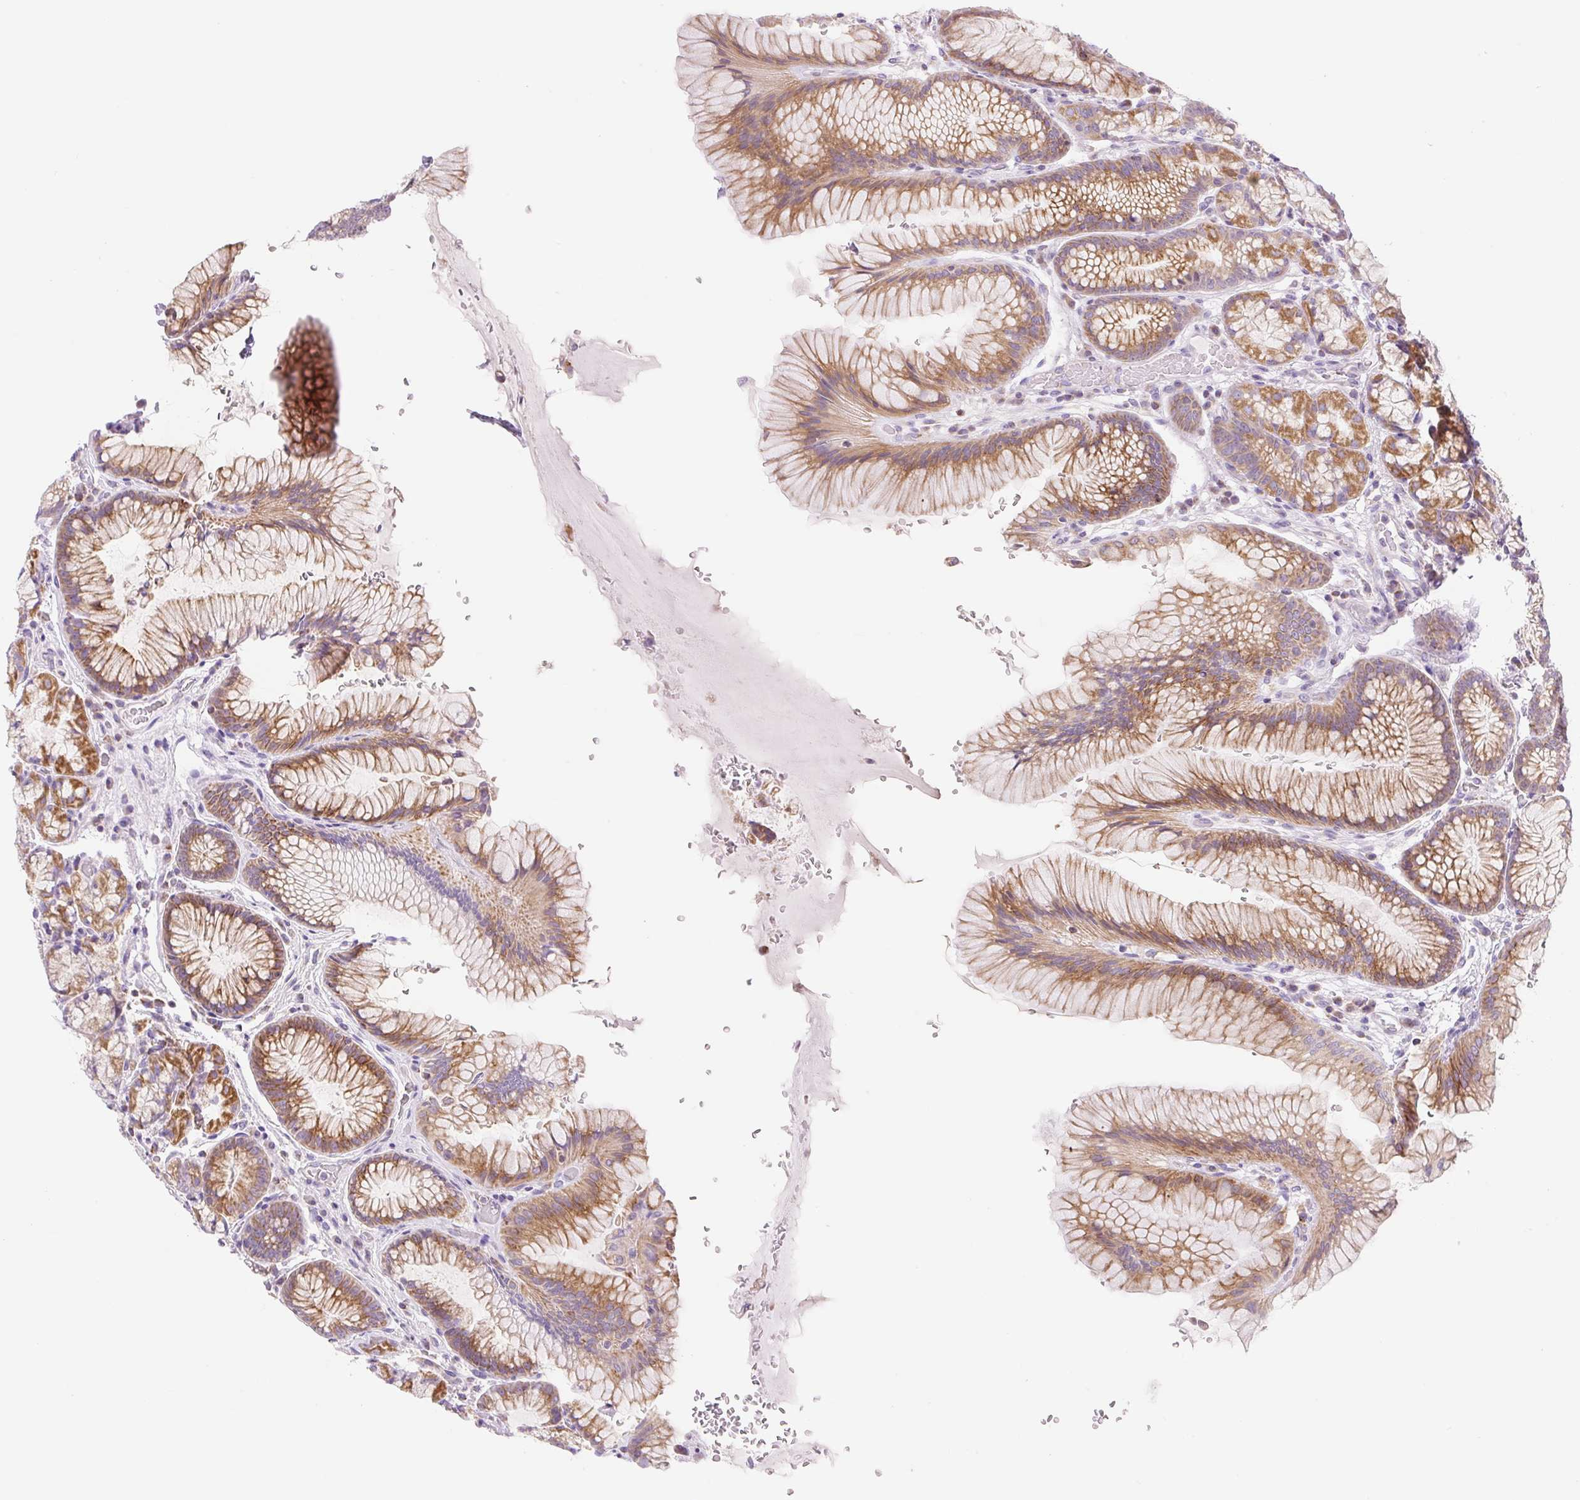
{"staining": {"intensity": "moderate", "quantity": ">75%", "location": "cytoplasmic/membranous"}, "tissue": "stomach", "cell_type": "Glandular cells", "image_type": "normal", "snomed": [{"axis": "morphology", "description": "Normal tissue, NOS"}, {"axis": "topography", "description": "Stomach"}], "caption": "Immunohistochemical staining of unremarkable human stomach reveals >75% levels of moderate cytoplasmic/membranous protein positivity in about >75% of glandular cells. Using DAB (3,3'-diaminobenzidine) (brown) and hematoxylin (blue) stains, captured at high magnification using brightfield microscopy.", "gene": "FOCAD", "patient": {"sex": "male", "age": 63}}